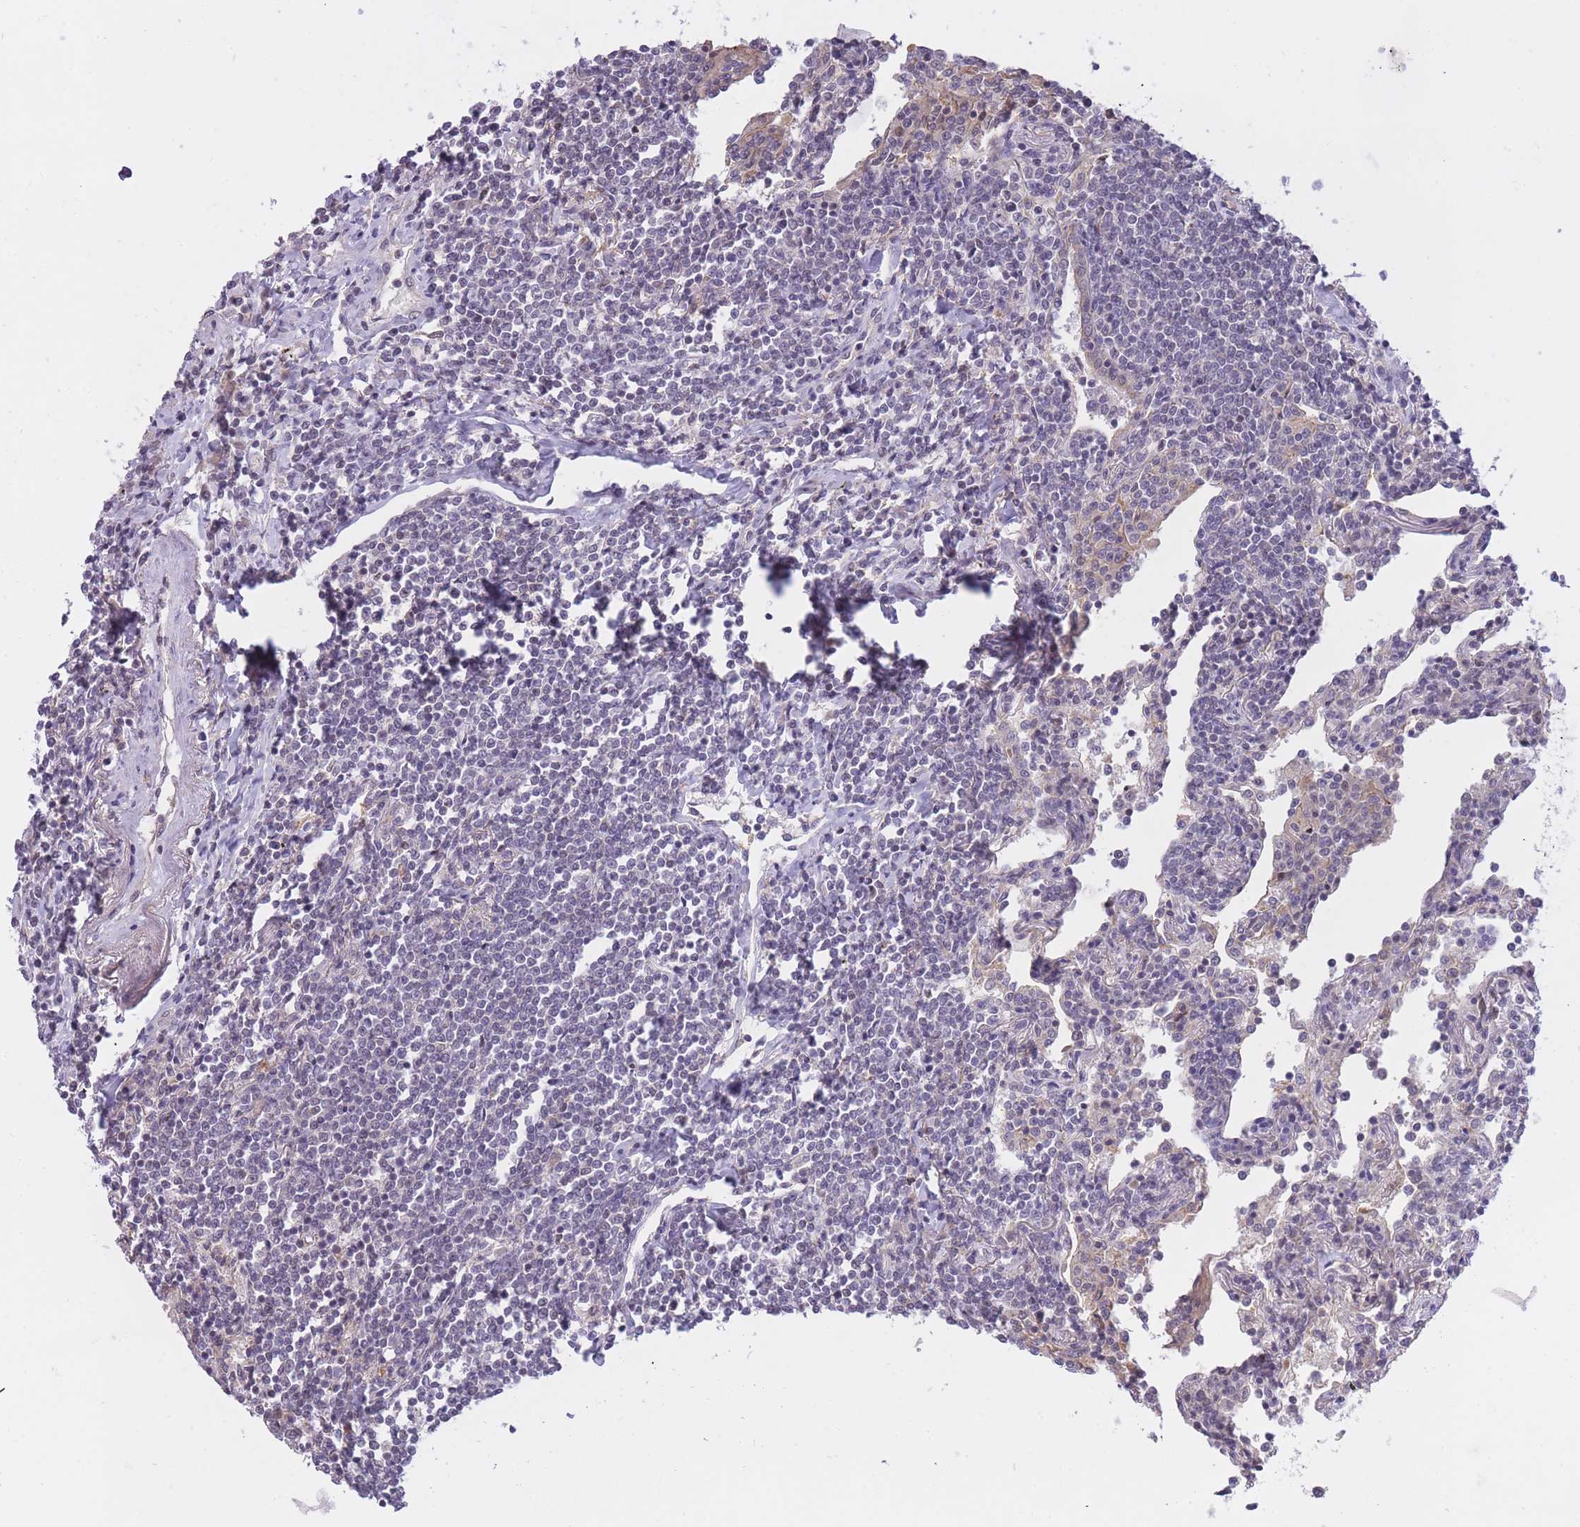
{"staining": {"intensity": "negative", "quantity": "none", "location": "none"}, "tissue": "lymphoma", "cell_type": "Tumor cells", "image_type": "cancer", "snomed": [{"axis": "morphology", "description": "Malignant lymphoma, non-Hodgkin's type, Low grade"}, {"axis": "topography", "description": "Lung"}], "caption": "This is an immunohistochemistry photomicrograph of malignant lymphoma, non-Hodgkin's type (low-grade). There is no positivity in tumor cells.", "gene": "GOLGA6L25", "patient": {"sex": "female", "age": 71}}